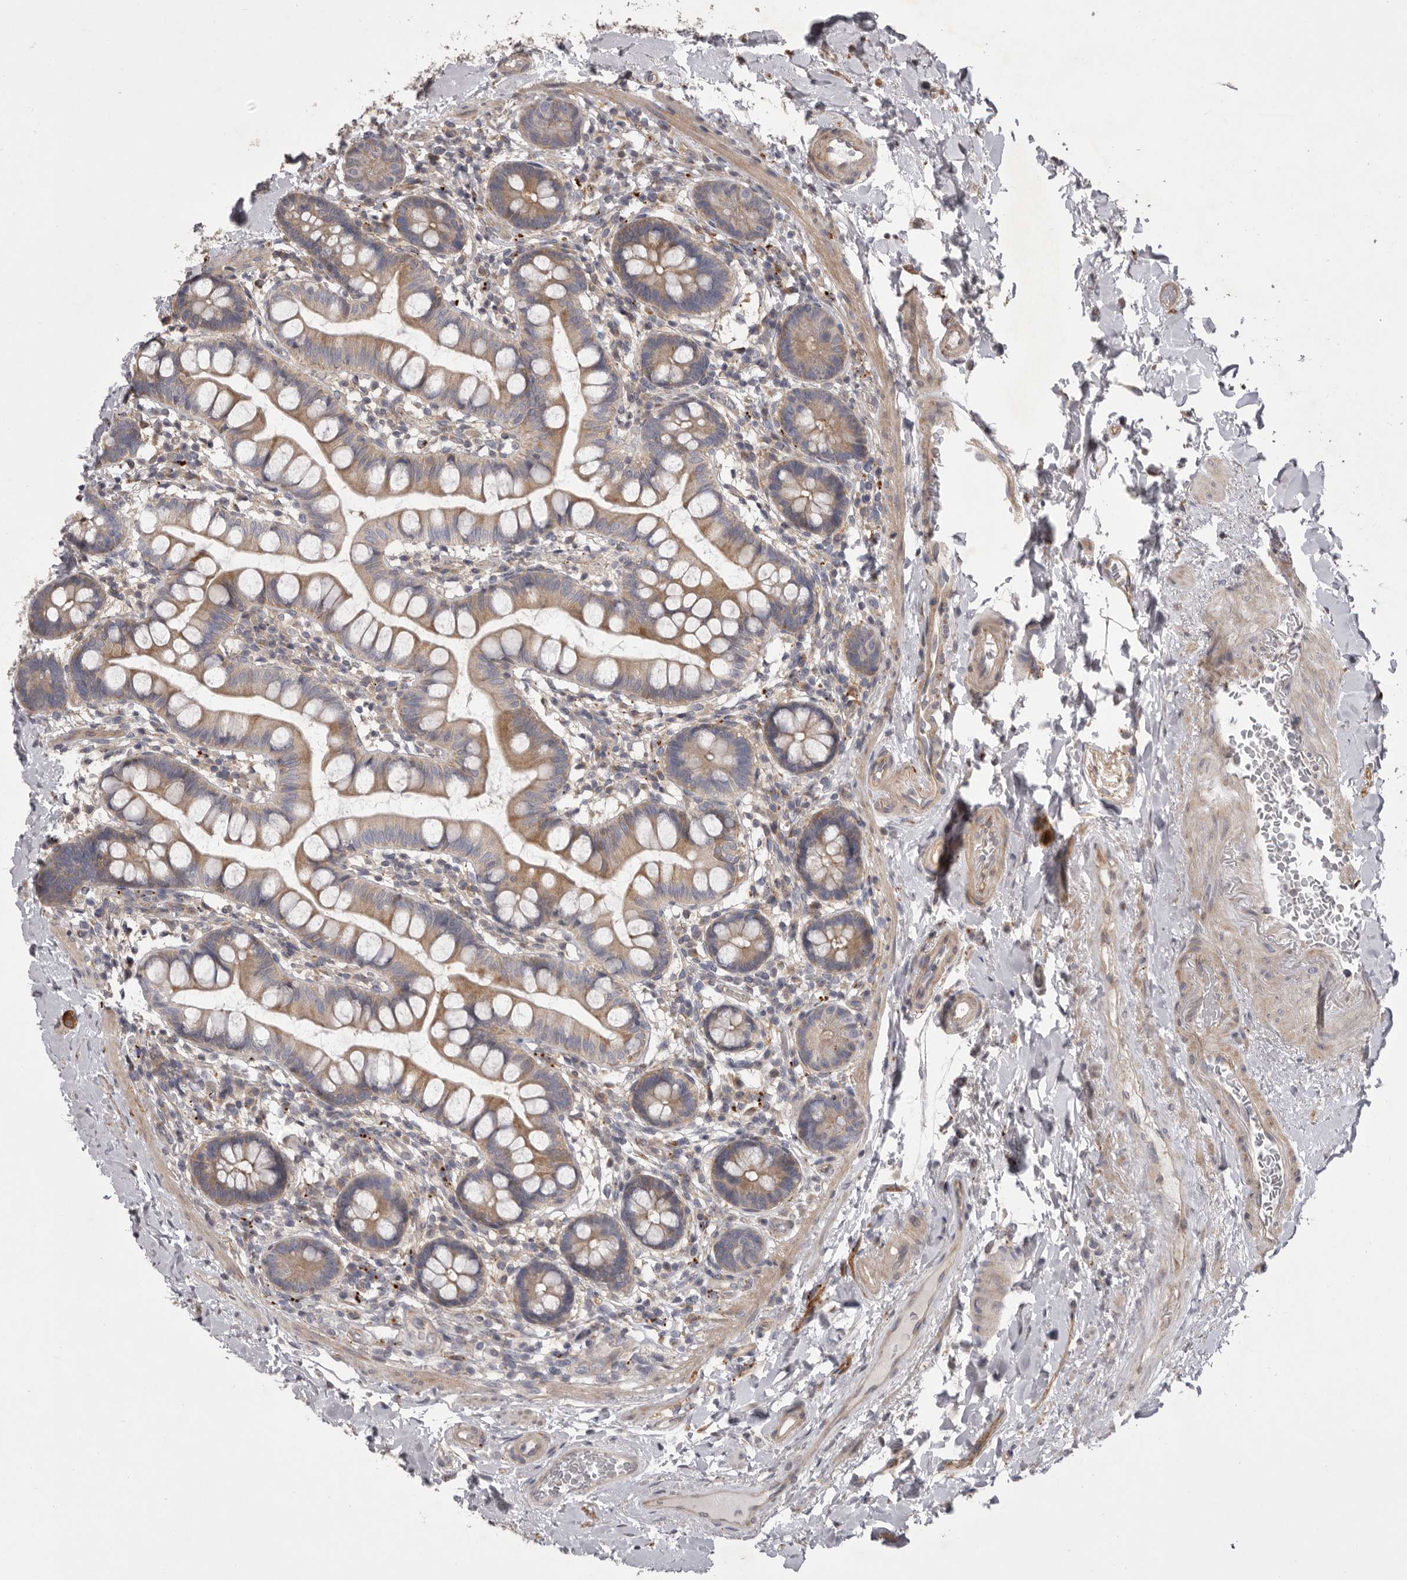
{"staining": {"intensity": "weak", "quantity": ">75%", "location": "cytoplasmic/membranous"}, "tissue": "small intestine", "cell_type": "Glandular cells", "image_type": "normal", "snomed": [{"axis": "morphology", "description": "Normal tissue, NOS"}, {"axis": "topography", "description": "Small intestine"}], "caption": "The photomicrograph demonstrates staining of benign small intestine, revealing weak cytoplasmic/membranous protein staining (brown color) within glandular cells. Nuclei are stained in blue.", "gene": "WDR47", "patient": {"sex": "female", "age": 84}}